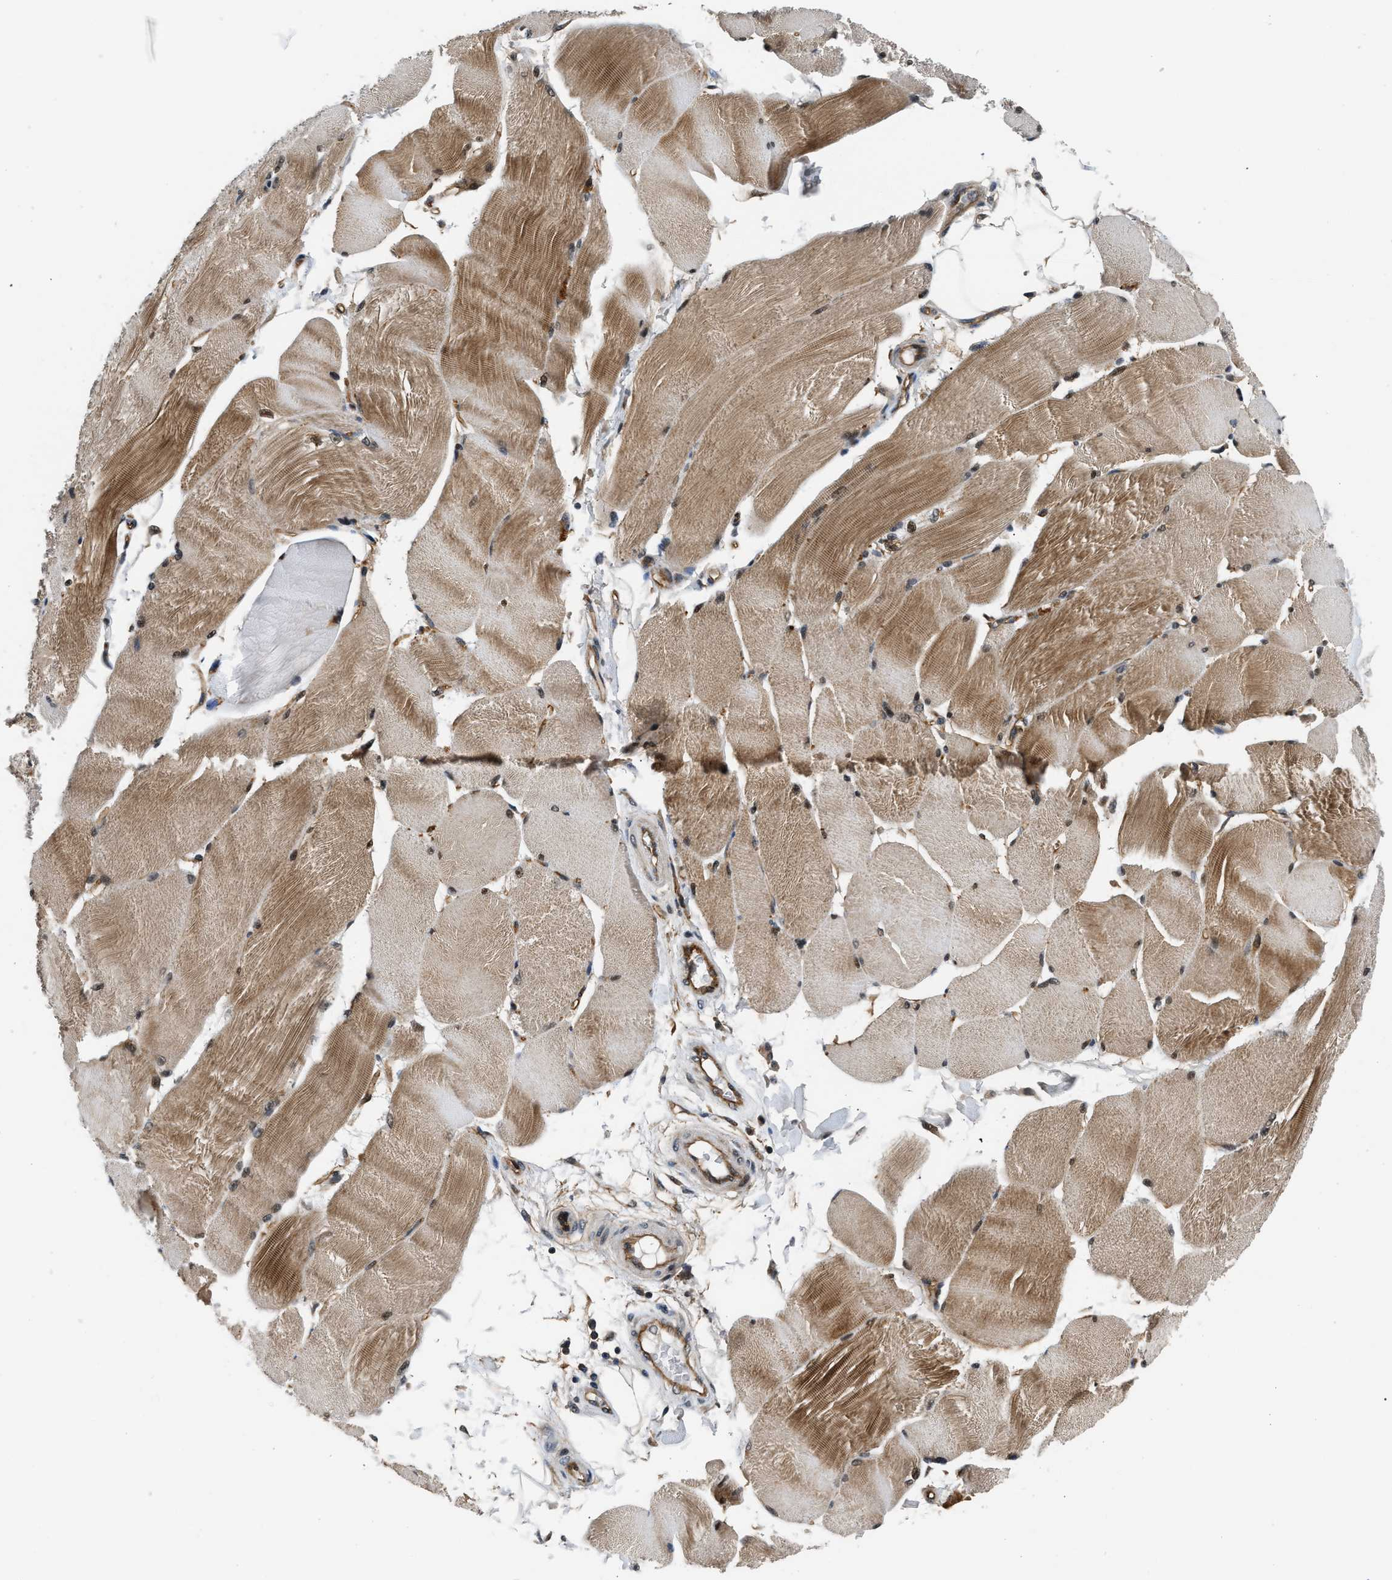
{"staining": {"intensity": "moderate", "quantity": "25%-75%", "location": "cytoplasmic/membranous"}, "tissue": "skeletal muscle", "cell_type": "Myocytes", "image_type": "normal", "snomed": [{"axis": "morphology", "description": "Normal tissue, NOS"}, {"axis": "topography", "description": "Skin"}, {"axis": "topography", "description": "Skeletal muscle"}], "caption": "Immunohistochemistry (IHC) (DAB (3,3'-diaminobenzidine)) staining of benign human skeletal muscle displays moderate cytoplasmic/membranous protein staining in about 25%-75% of myocytes. The staining was performed using DAB (3,3'-diaminobenzidine), with brown indicating positive protein expression. Nuclei are stained blue with hematoxylin.", "gene": "COPS2", "patient": {"sex": "male", "age": 83}}